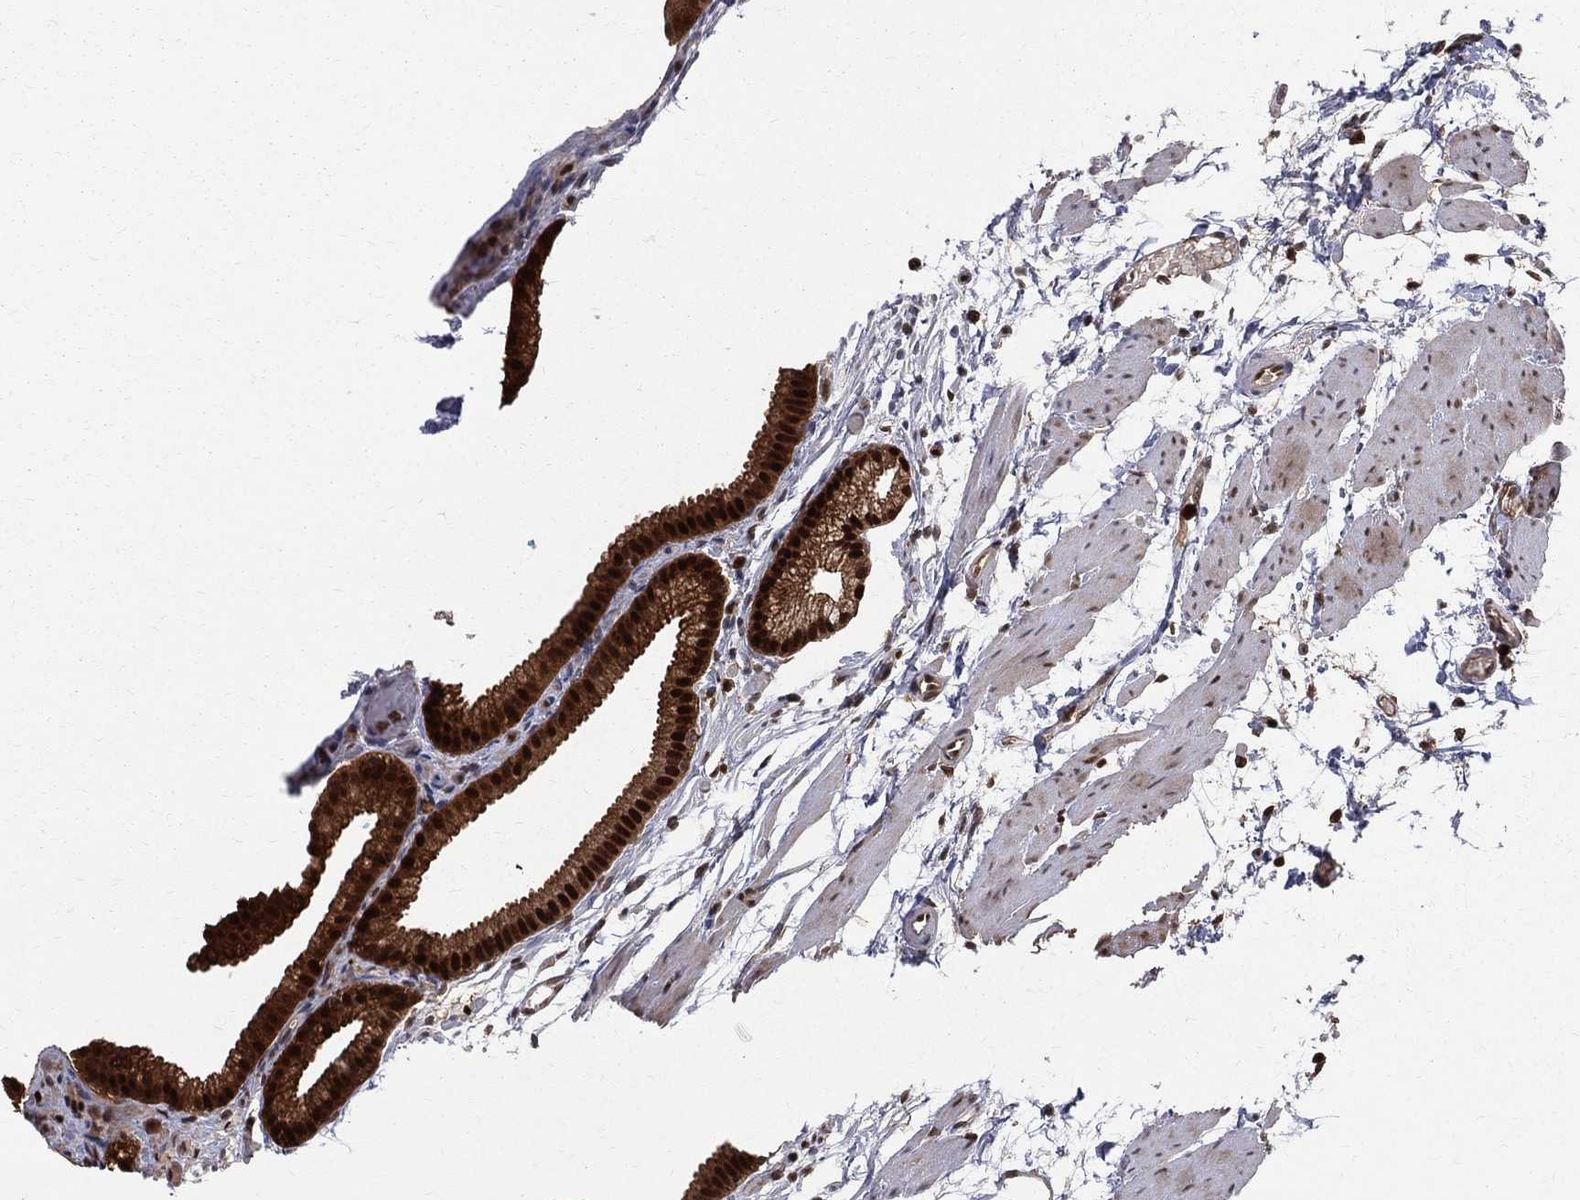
{"staining": {"intensity": "strong", "quantity": ">75%", "location": "cytoplasmic/membranous,nuclear"}, "tissue": "gallbladder", "cell_type": "Glandular cells", "image_type": "normal", "snomed": [{"axis": "morphology", "description": "Normal tissue, NOS"}, {"axis": "topography", "description": "Gallbladder"}, {"axis": "topography", "description": "Peripheral nerve tissue"}], "caption": "Immunohistochemistry of unremarkable gallbladder shows high levels of strong cytoplasmic/membranous,nuclear staining in about >75% of glandular cells.", "gene": "ENO1", "patient": {"sex": "female", "age": 45}}